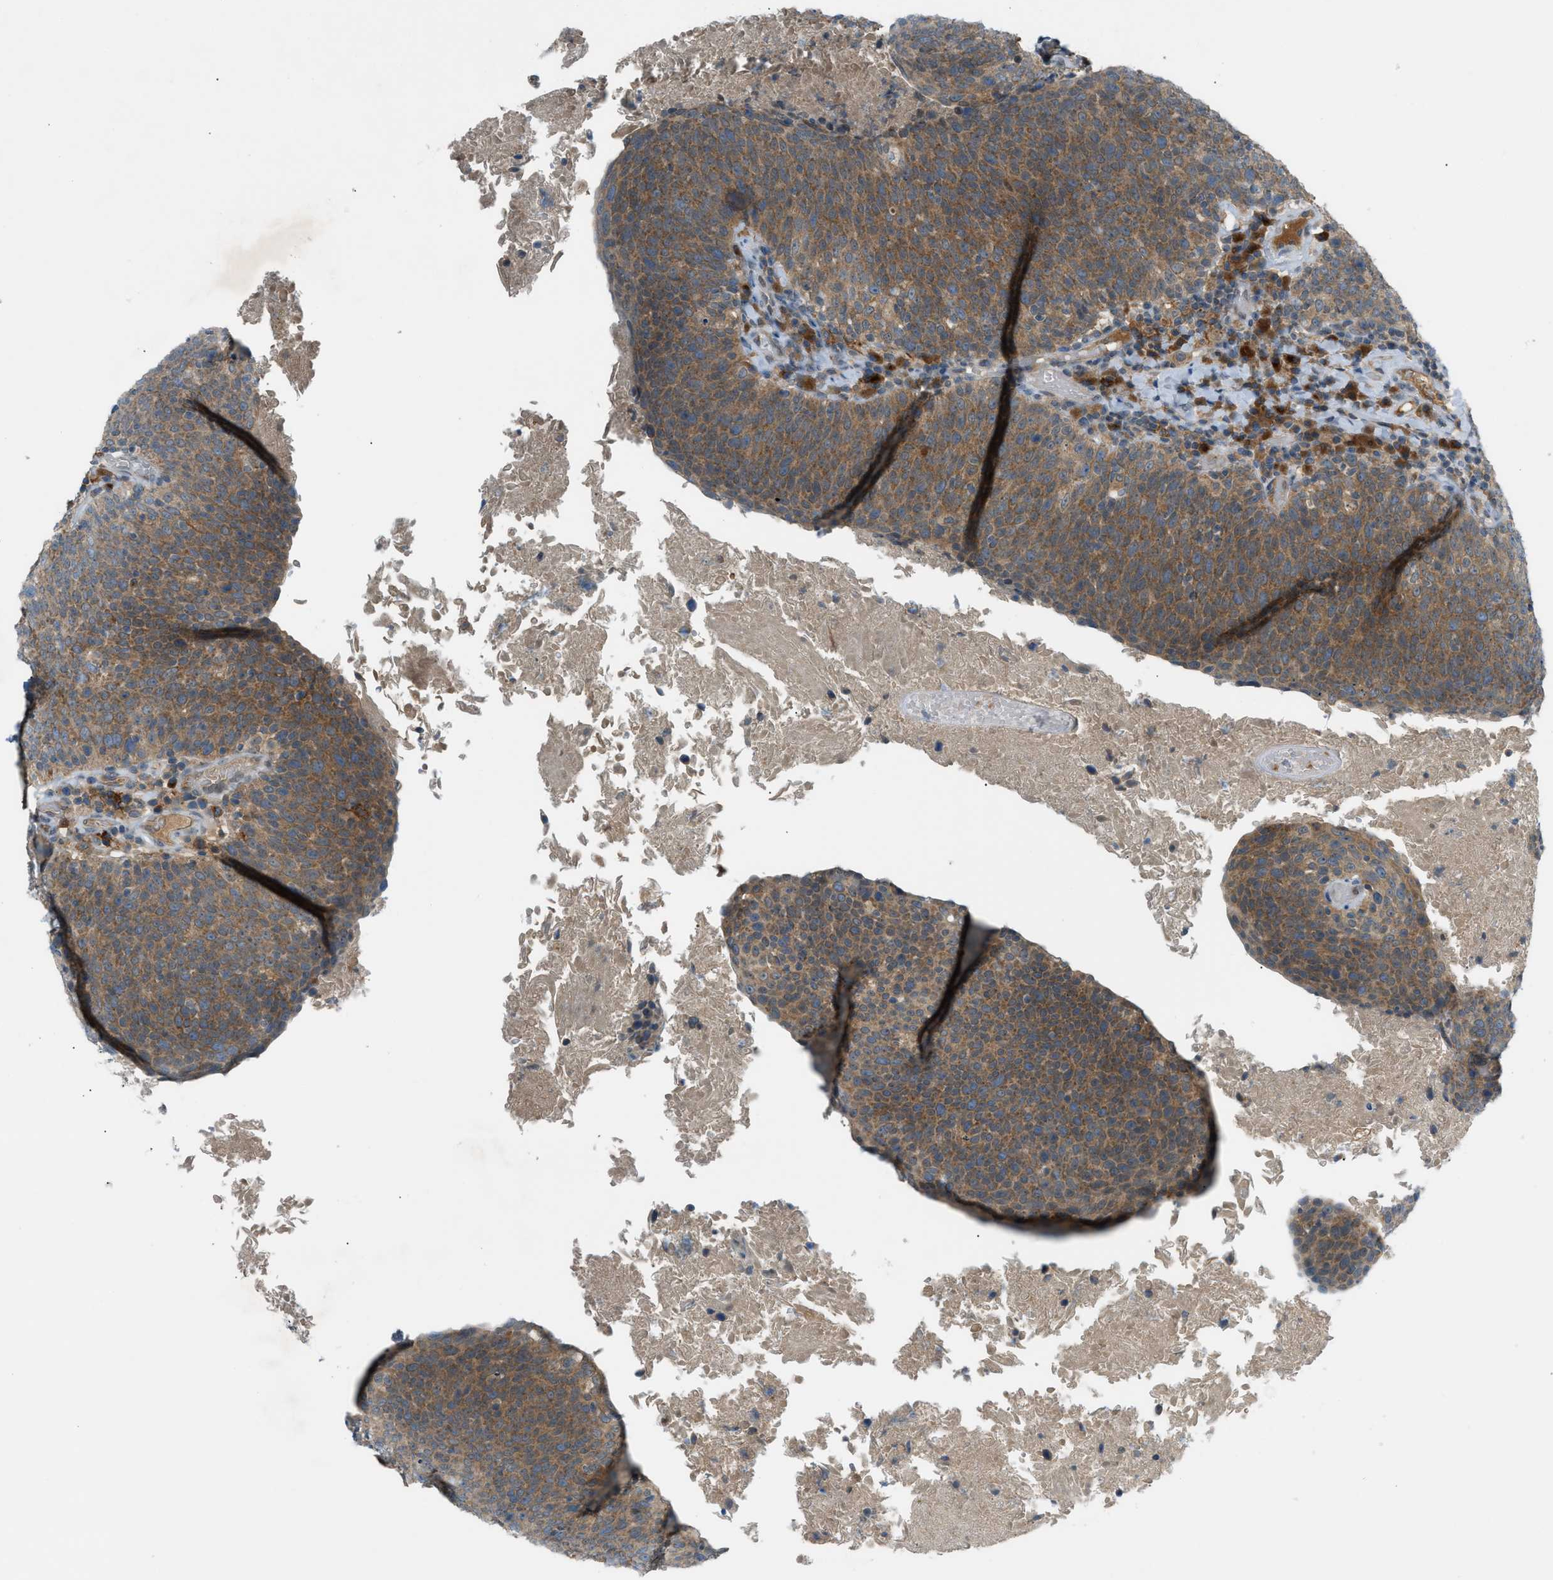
{"staining": {"intensity": "strong", "quantity": ">75%", "location": "cytoplasmic/membranous"}, "tissue": "head and neck cancer", "cell_type": "Tumor cells", "image_type": "cancer", "snomed": [{"axis": "morphology", "description": "Squamous cell carcinoma, NOS"}, {"axis": "morphology", "description": "Squamous cell carcinoma, metastatic, NOS"}, {"axis": "topography", "description": "Lymph node"}, {"axis": "topography", "description": "Head-Neck"}], "caption": "This is an image of IHC staining of head and neck cancer, which shows strong expression in the cytoplasmic/membranous of tumor cells.", "gene": "DYRK1A", "patient": {"sex": "male", "age": 62}}